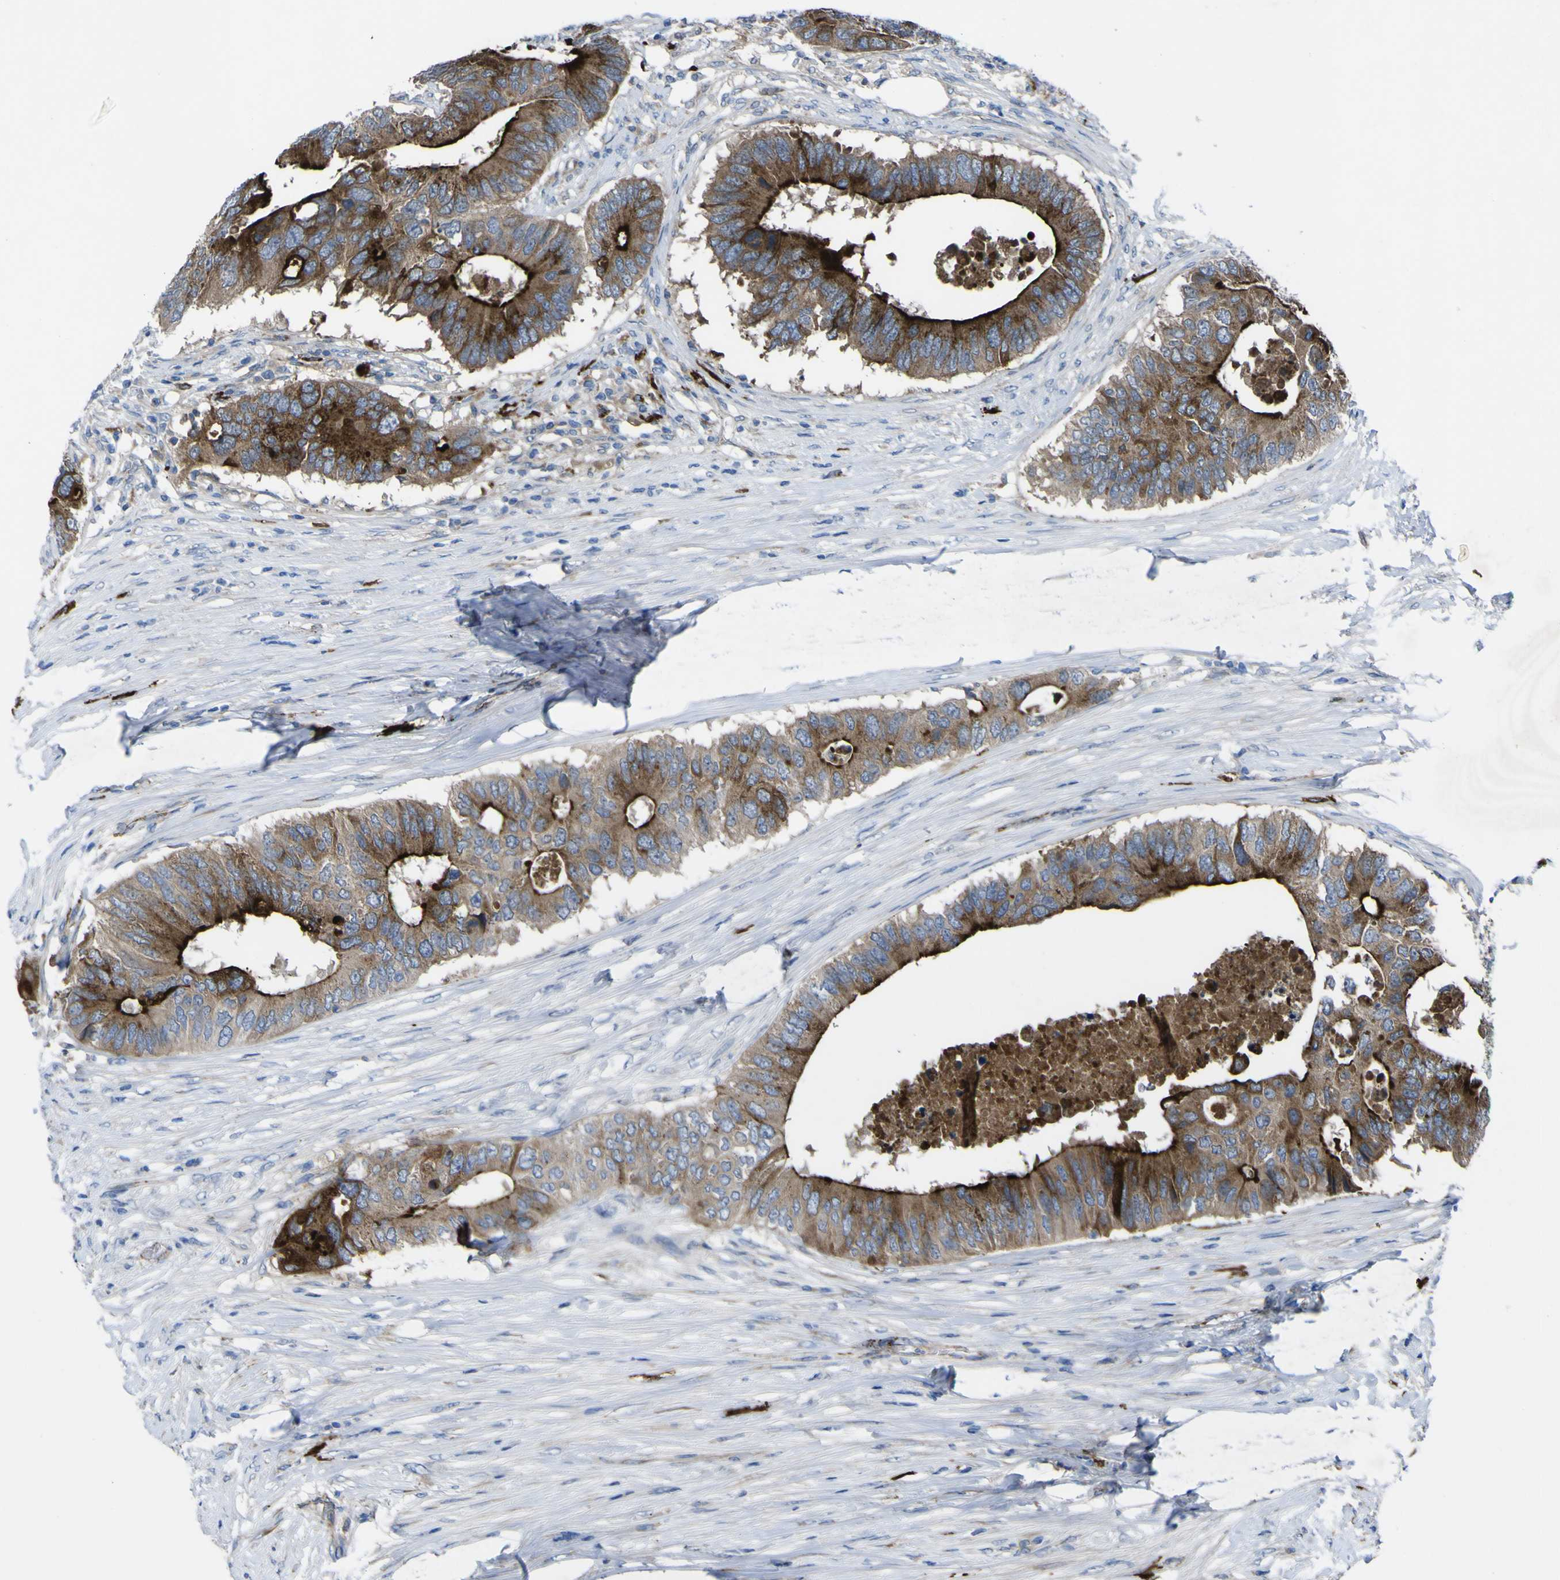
{"staining": {"intensity": "strong", "quantity": ">75%", "location": "cytoplasmic/membranous"}, "tissue": "colorectal cancer", "cell_type": "Tumor cells", "image_type": "cancer", "snomed": [{"axis": "morphology", "description": "Adenocarcinoma, NOS"}, {"axis": "topography", "description": "Colon"}], "caption": "Colorectal adenocarcinoma stained for a protein reveals strong cytoplasmic/membranous positivity in tumor cells.", "gene": "CST3", "patient": {"sex": "male", "age": 71}}